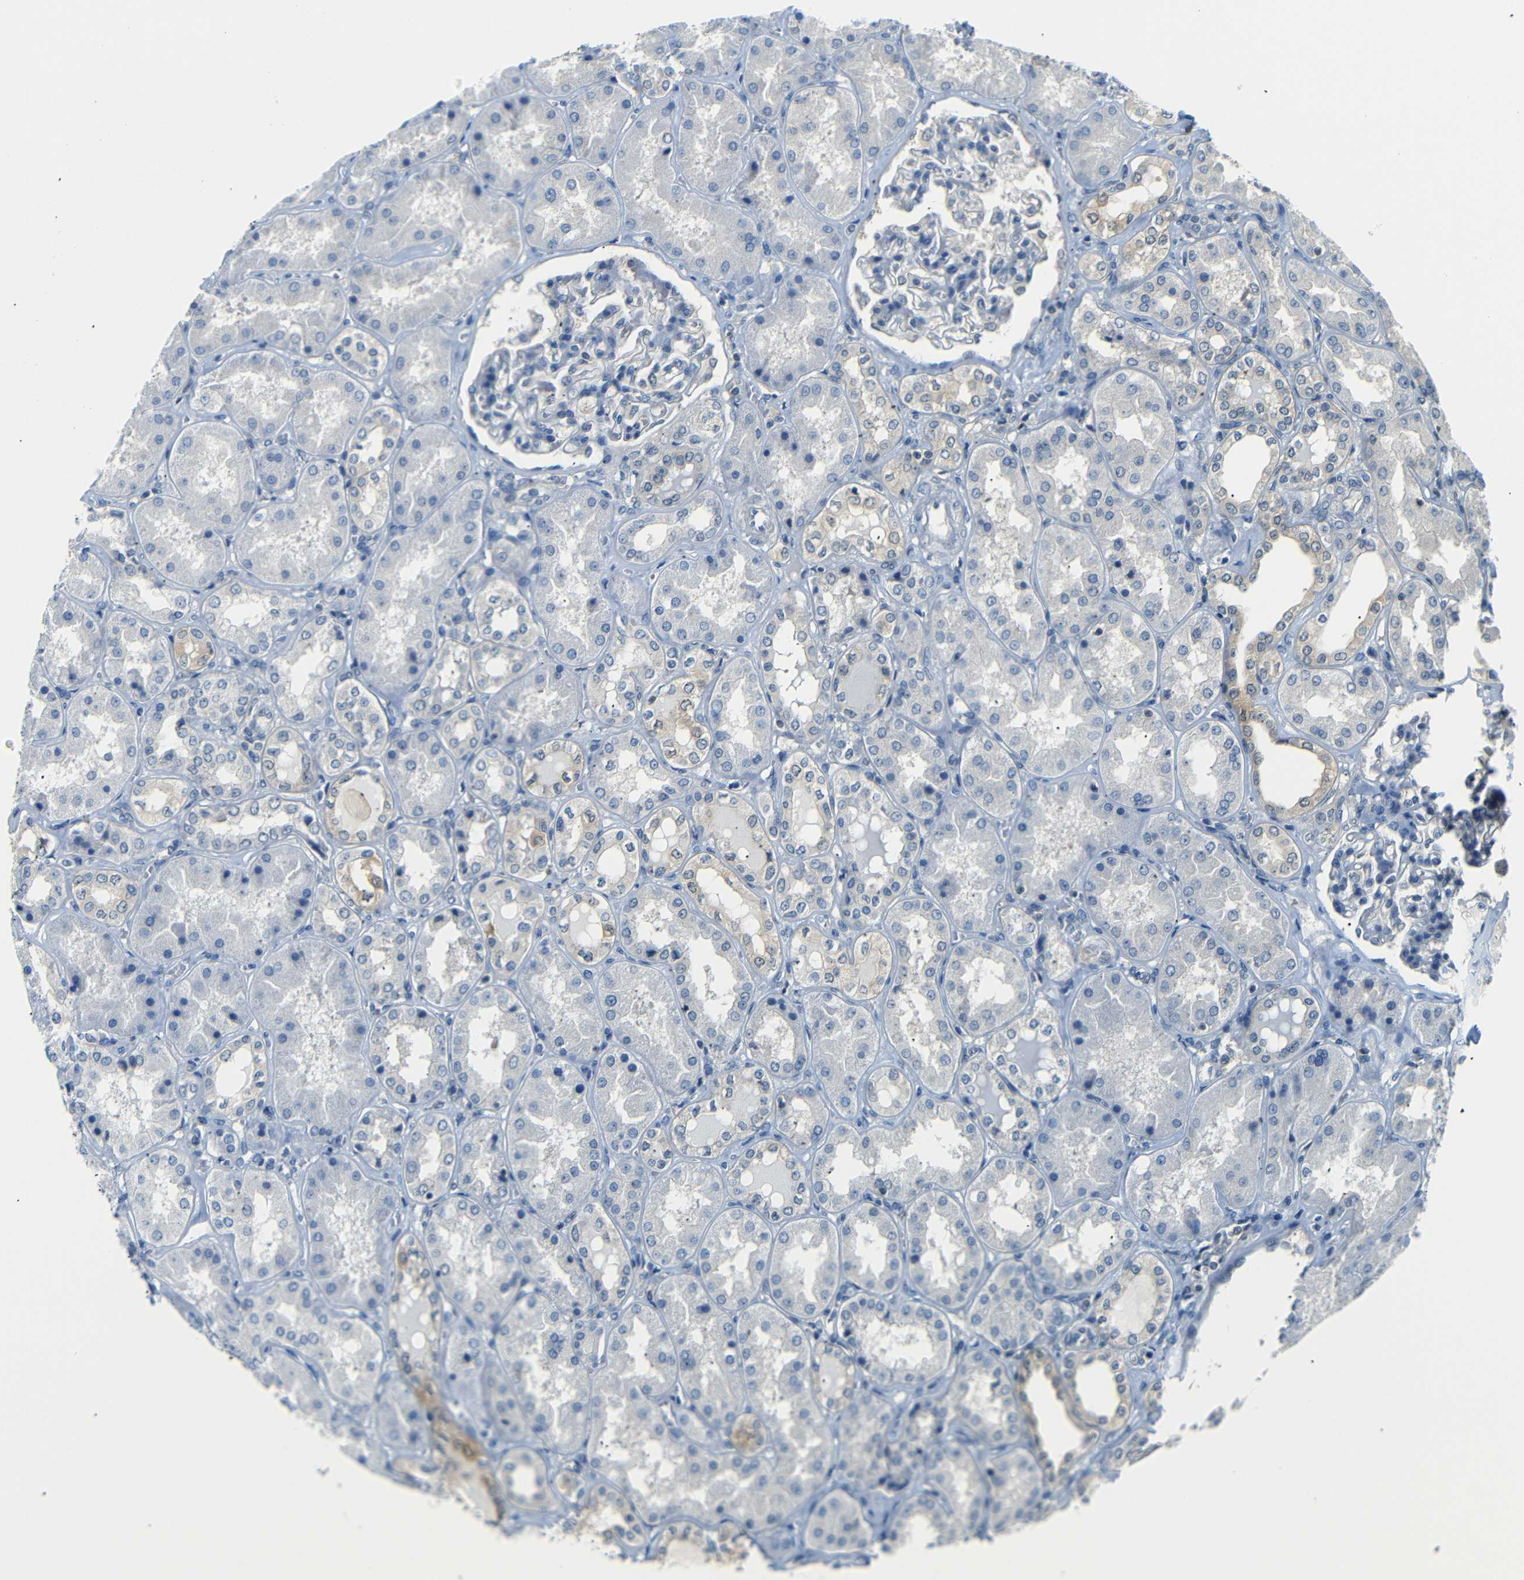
{"staining": {"intensity": "negative", "quantity": "none", "location": "none"}, "tissue": "kidney", "cell_type": "Cells in glomeruli", "image_type": "normal", "snomed": [{"axis": "morphology", "description": "Normal tissue, NOS"}, {"axis": "topography", "description": "Kidney"}], "caption": "Immunohistochemistry micrograph of benign kidney stained for a protein (brown), which demonstrates no expression in cells in glomeruli.", "gene": "SFN", "patient": {"sex": "female", "age": 56}}